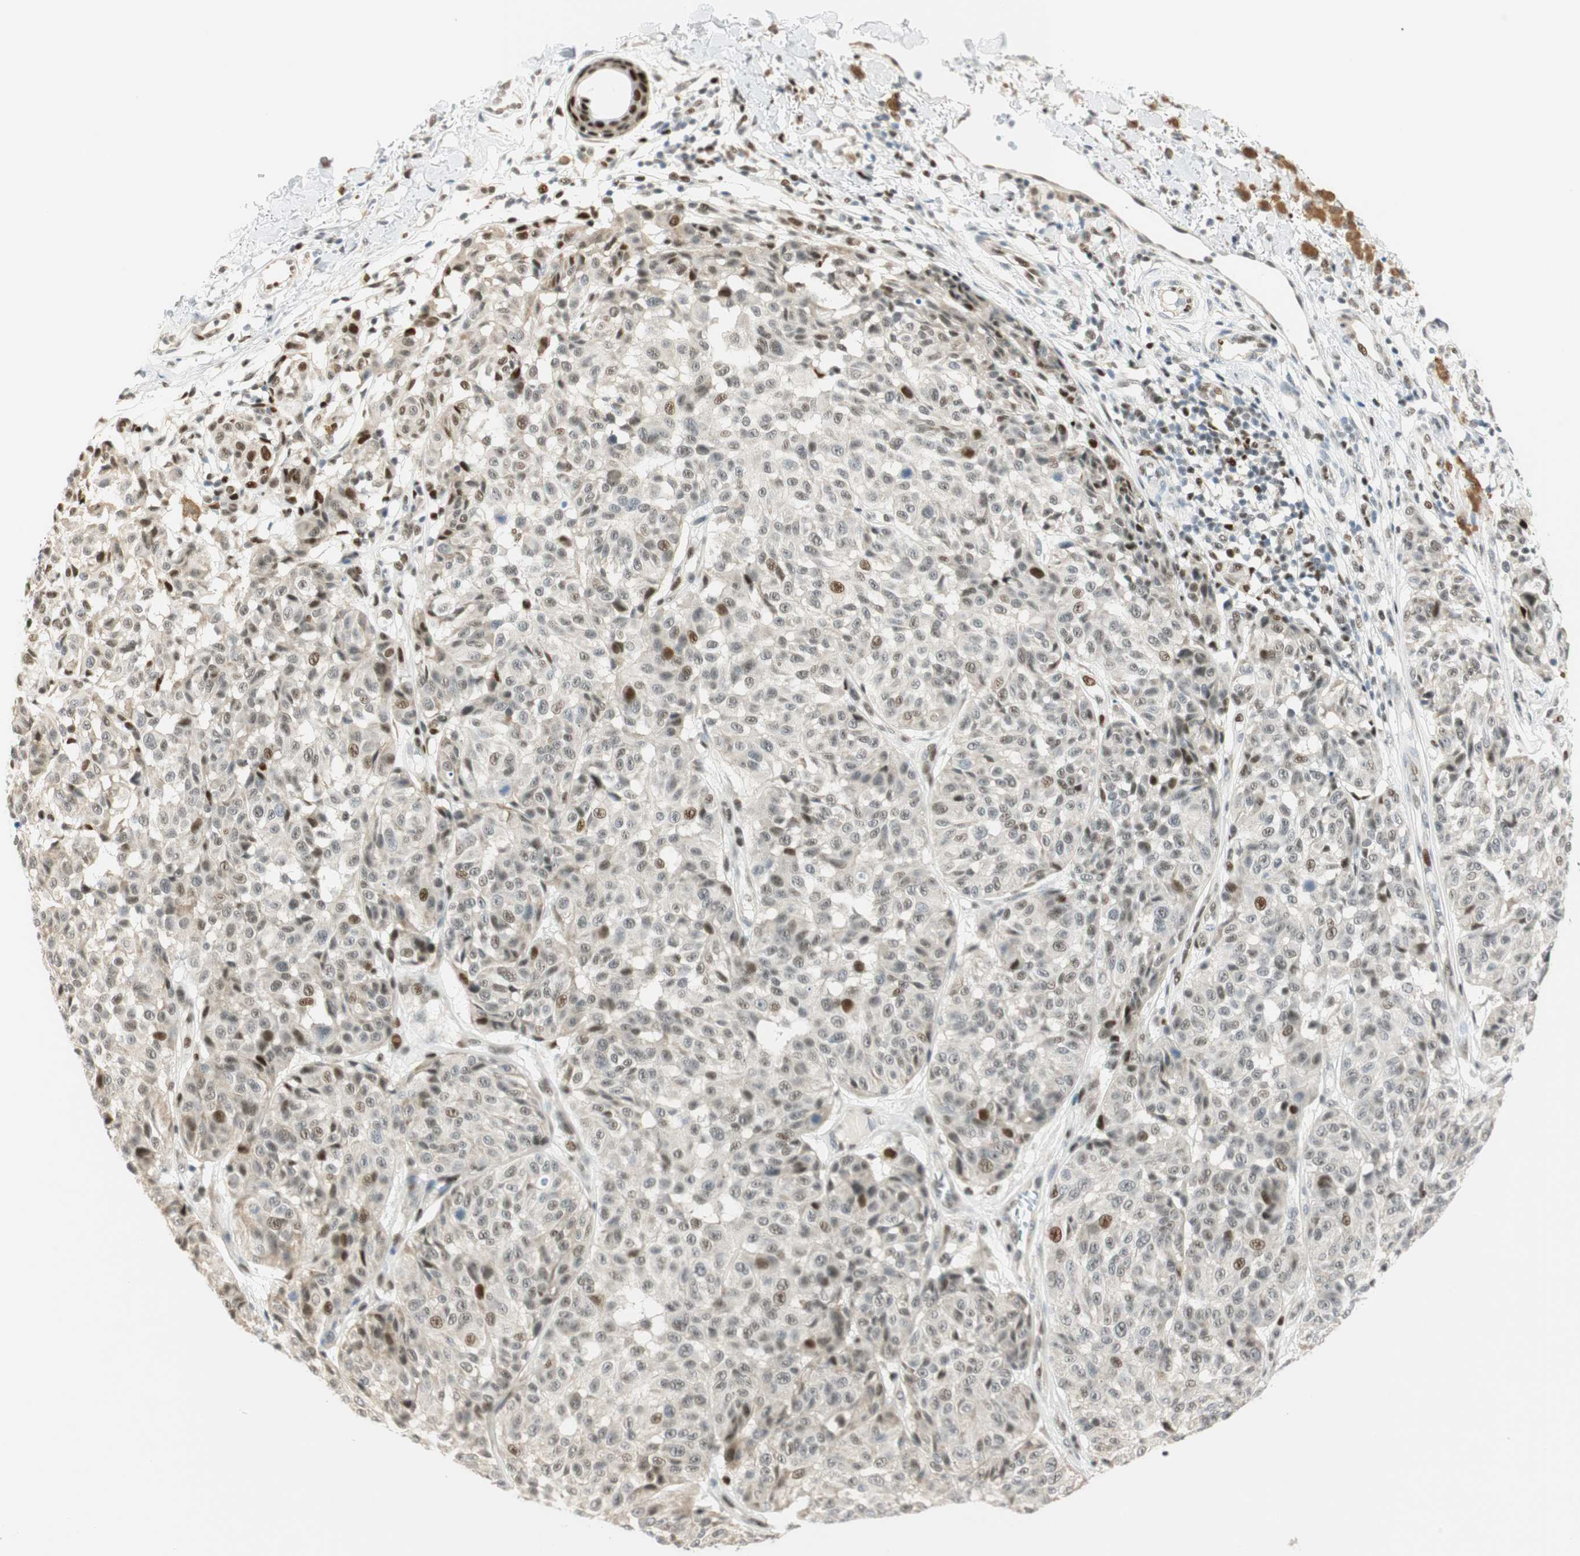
{"staining": {"intensity": "moderate", "quantity": "<25%", "location": "nuclear"}, "tissue": "melanoma", "cell_type": "Tumor cells", "image_type": "cancer", "snomed": [{"axis": "morphology", "description": "Malignant melanoma, NOS"}, {"axis": "topography", "description": "Skin"}], "caption": "Protein staining by IHC demonstrates moderate nuclear positivity in approximately <25% of tumor cells in malignant melanoma.", "gene": "MSX2", "patient": {"sex": "female", "age": 46}}